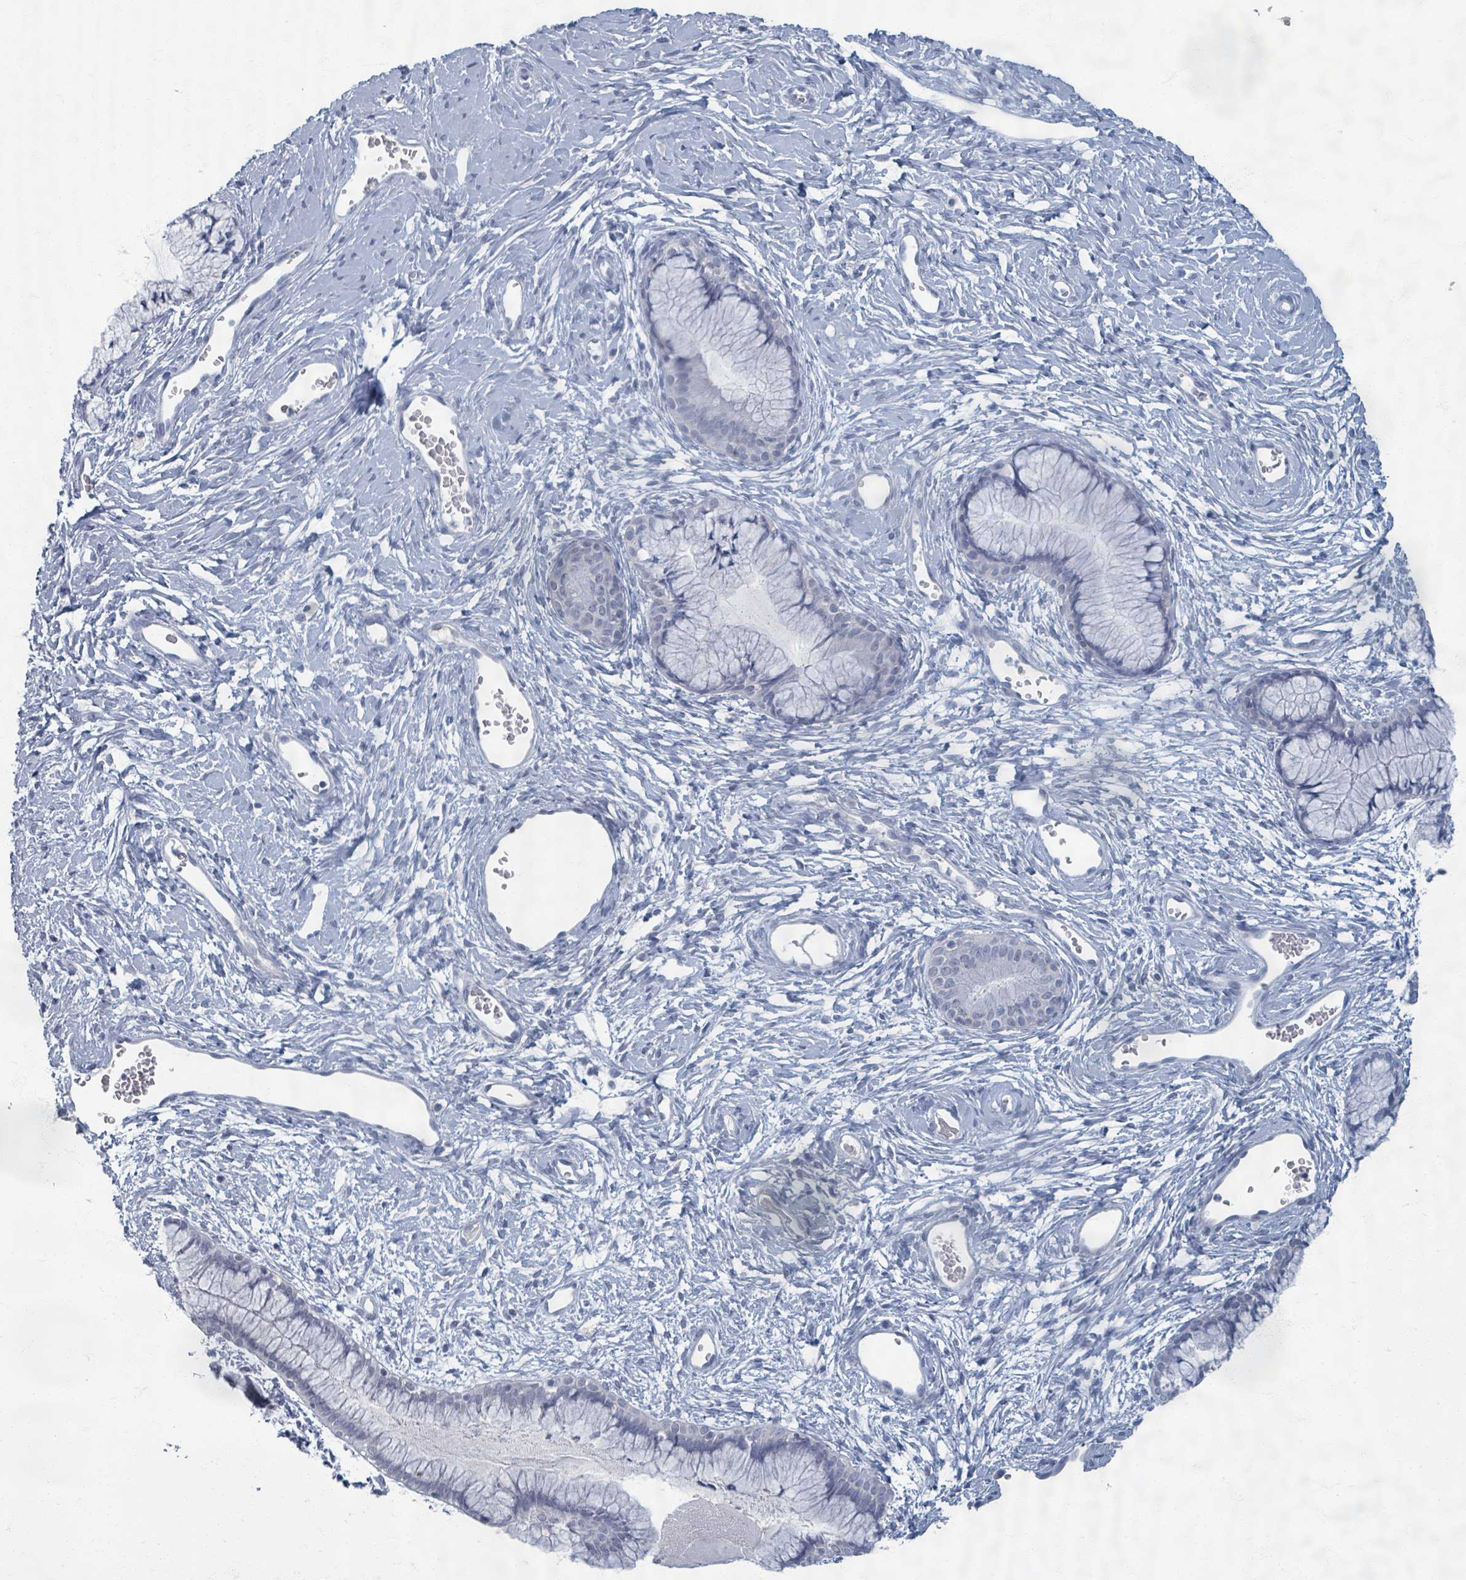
{"staining": {"intensity": "negative", "quantity": "none", "location": "none"}, "tissue": "cervix", "cell_type": "Glandular cells", "image_type": "normal", "snomed": [{"axis": "morphology", "description": "Normal tissue, NOS"}, {"axis": "topography", "description": "Cervix"}], "caption": "DAB (3,3'-diaminobenzidine) immunohistochemical staining of normal human cervix shows no significant positivity in glandular cells. Nuclei are stained in blue.", "gene": "WNT11", "patient": {"sex": "female", "age": 42}}